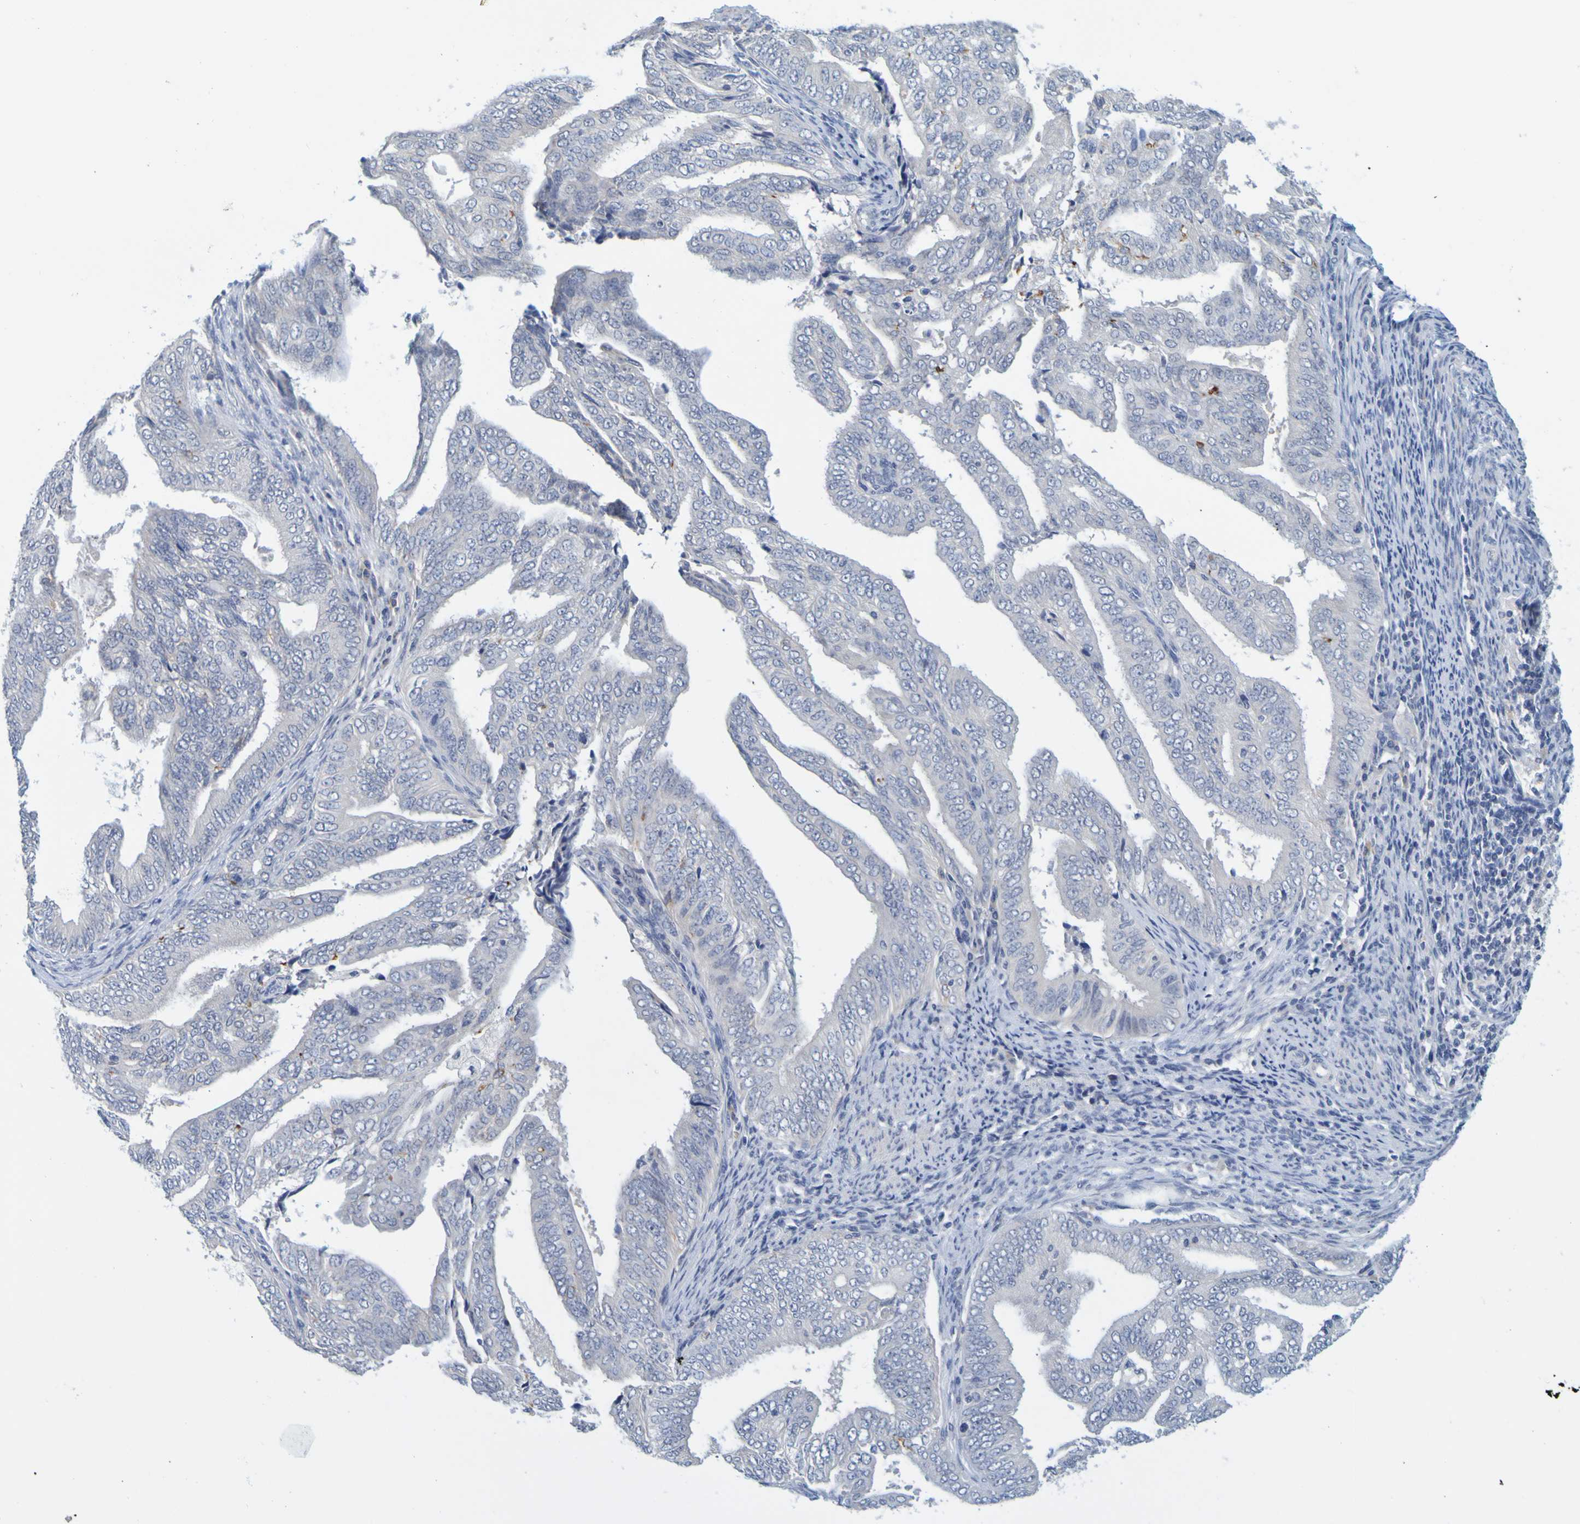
{"staining": {"intensity": "negative", "quantity": "none", "location": "none"}, "tissue": "endometrial cancer", "cell_type": "Tumor cells", "image_type": "cancer", "snomed": [{"axis": "morphology", "description": "Adenocarcinoma, NOS"}, {"axis": "topography", "description": "Endometrium"}], "caption": "Endometrial cancer (adenocarcinoma) stained for a protein using IHC exhibits no staining tumor cells.", "gene": "ENDOU", "patient": {"sex": "female", "age": 58}}